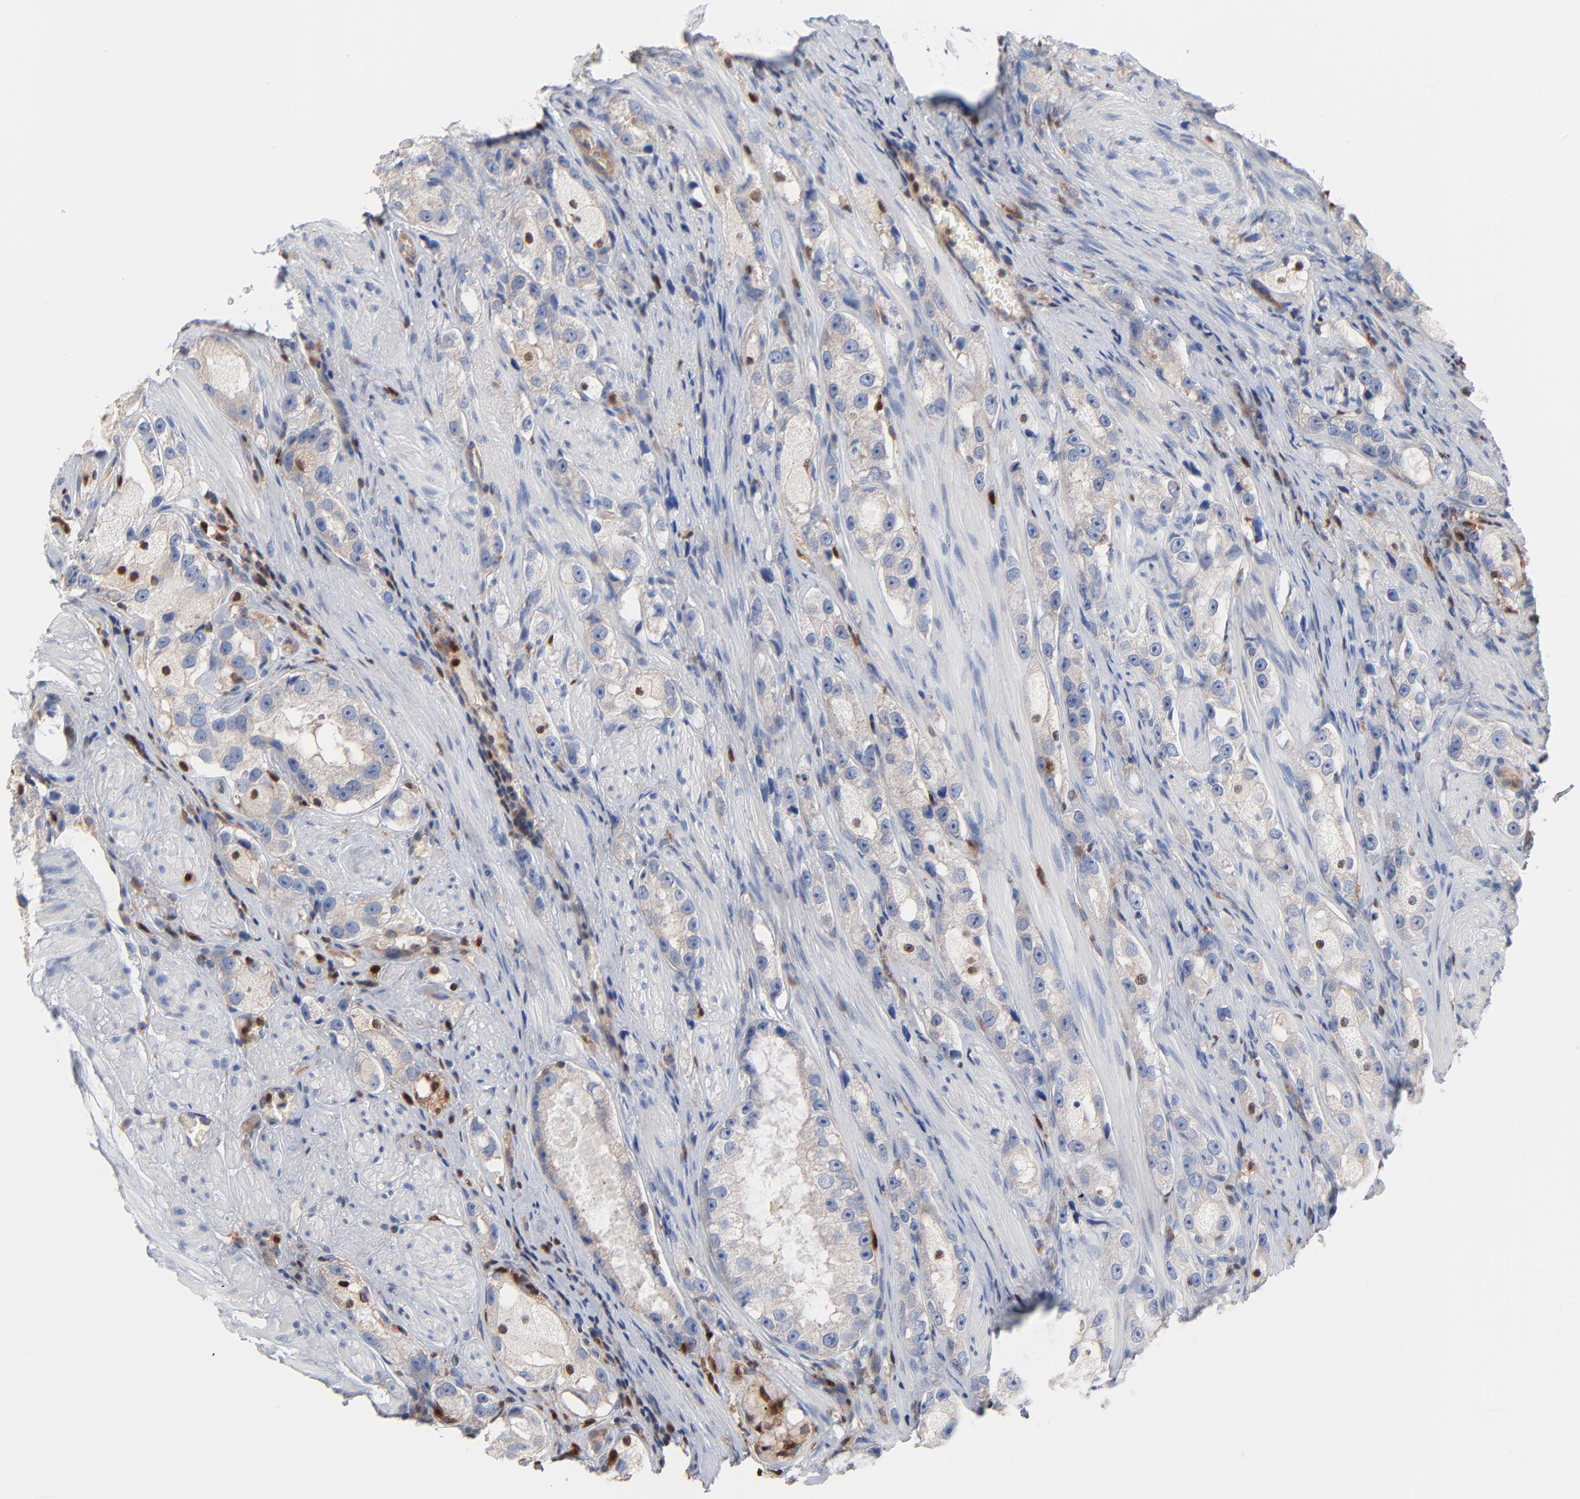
{"staining": {"intensity": "negative", "quantity": "none", "location": "none"}, "tissue": "prostate cancer", "cell_type": "Tumor cells", "image_type": "cancer", "snomed": [{"axis": "morphology", "description": "Adenocarcinoma, High grade"}, {"axis": "topography", "description": "Prostate"}], "caption": "Immunohistochemistry histopathology image of high-grade adenocarcinoma (prostate) stained for a protein (brown), which demonstrates no positivity in tumor cells.", "gene": "ARHGEF6", "patient": {"sex": "male", "age": 63}}